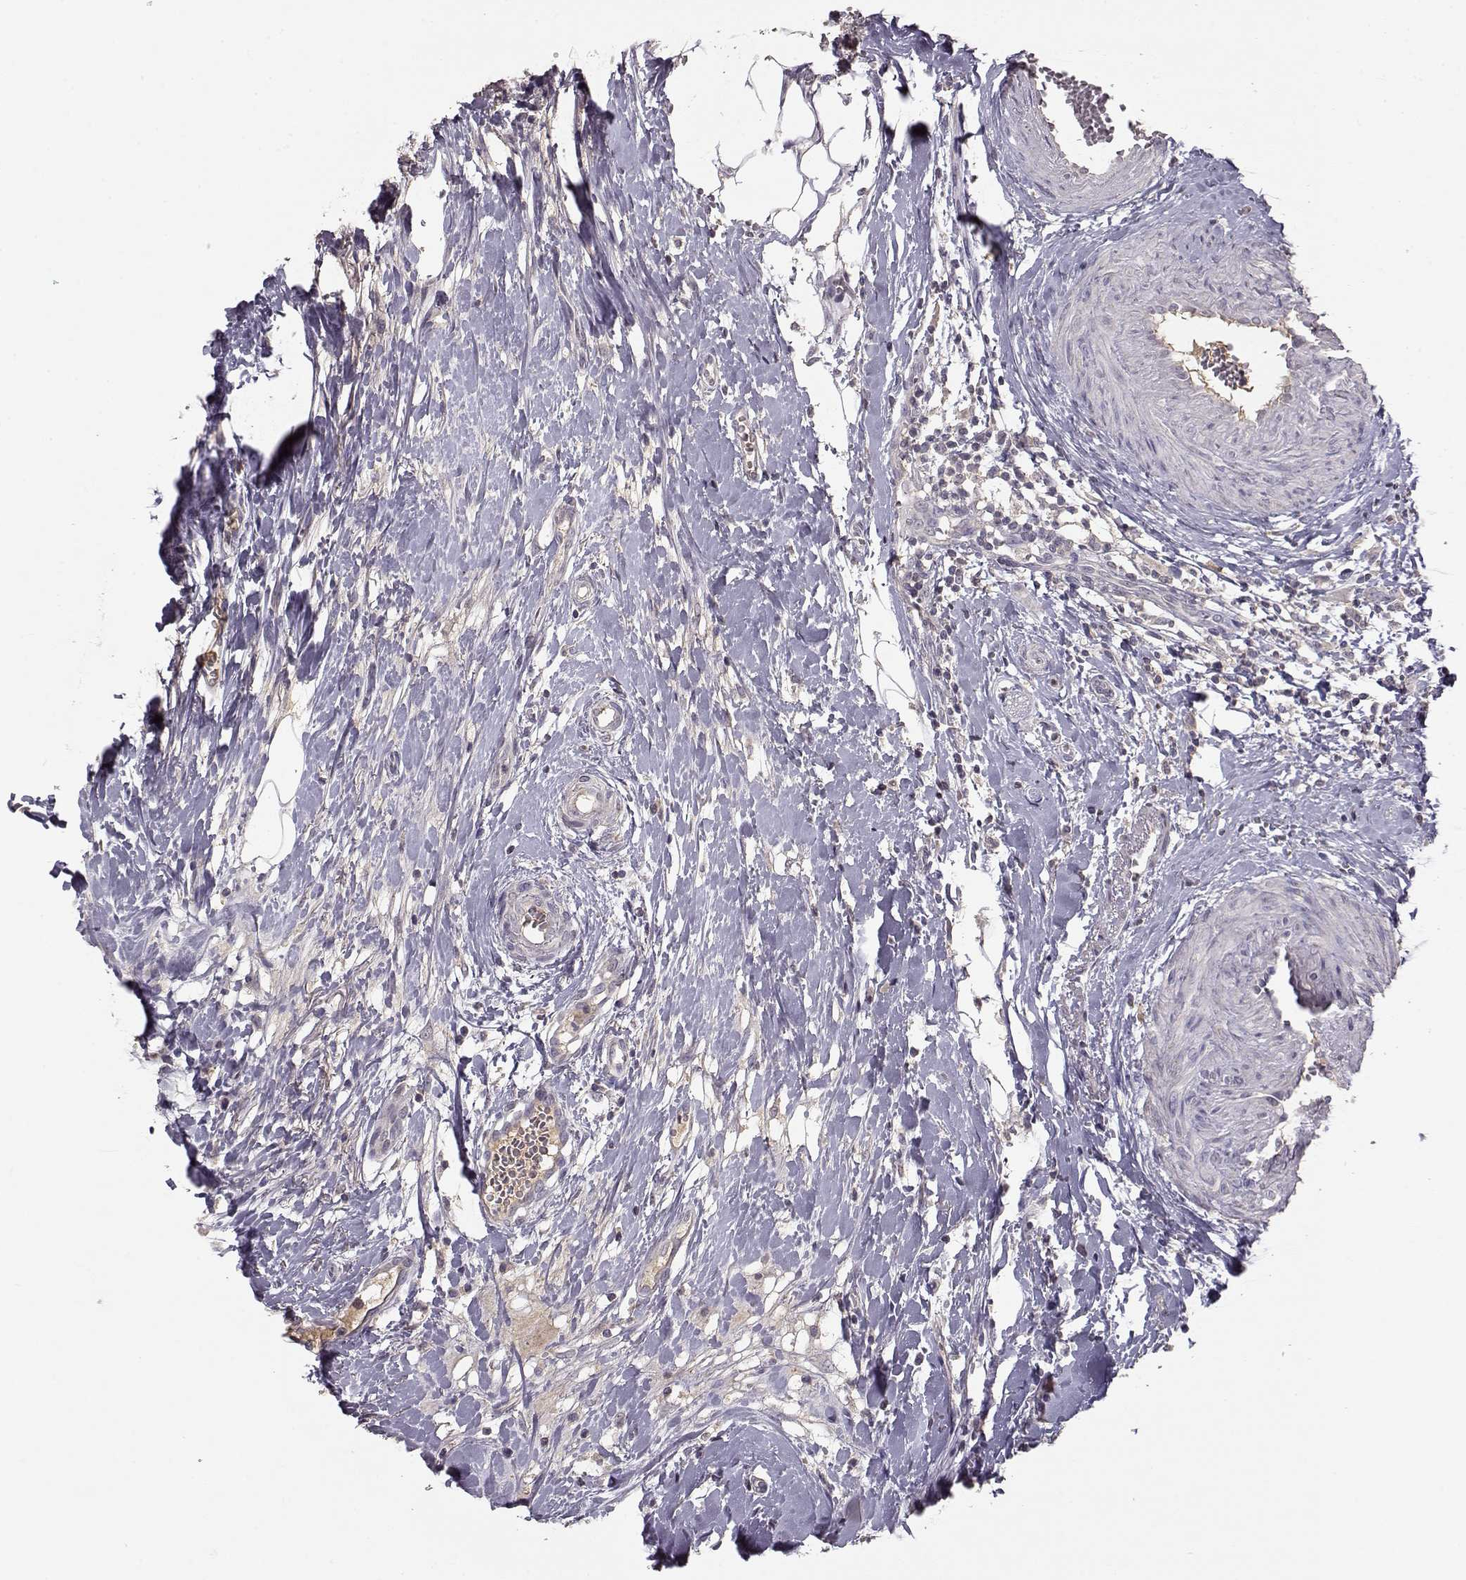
{"staining": {"intensity": "weak", "quantity": "25%-75%", "location": "cytoplasmic/membranous"}, "tissue": "head and neck cancer", "cell_type": "Tumor cells", "image_type": "cancer", "snomed": [{"axis": "morphology", "description": "Squamous cell carcinoma, NOS"}, {"axis": "morphology", "description": "Squamous cell carcinoma, metastatic, NOS"}, {"axis": "topography", "description": "Oral tissue"}, {"axis": "topography", "description": "Head-Neck"}], "caption": "The immunohistochemical stain labels weak cytoplasmic/membranous staining in tumor cells of head and neck squamous cell carcinoma tissue.", "gene": "PMCH", "patient": {"sex": "female", "age": 85}}